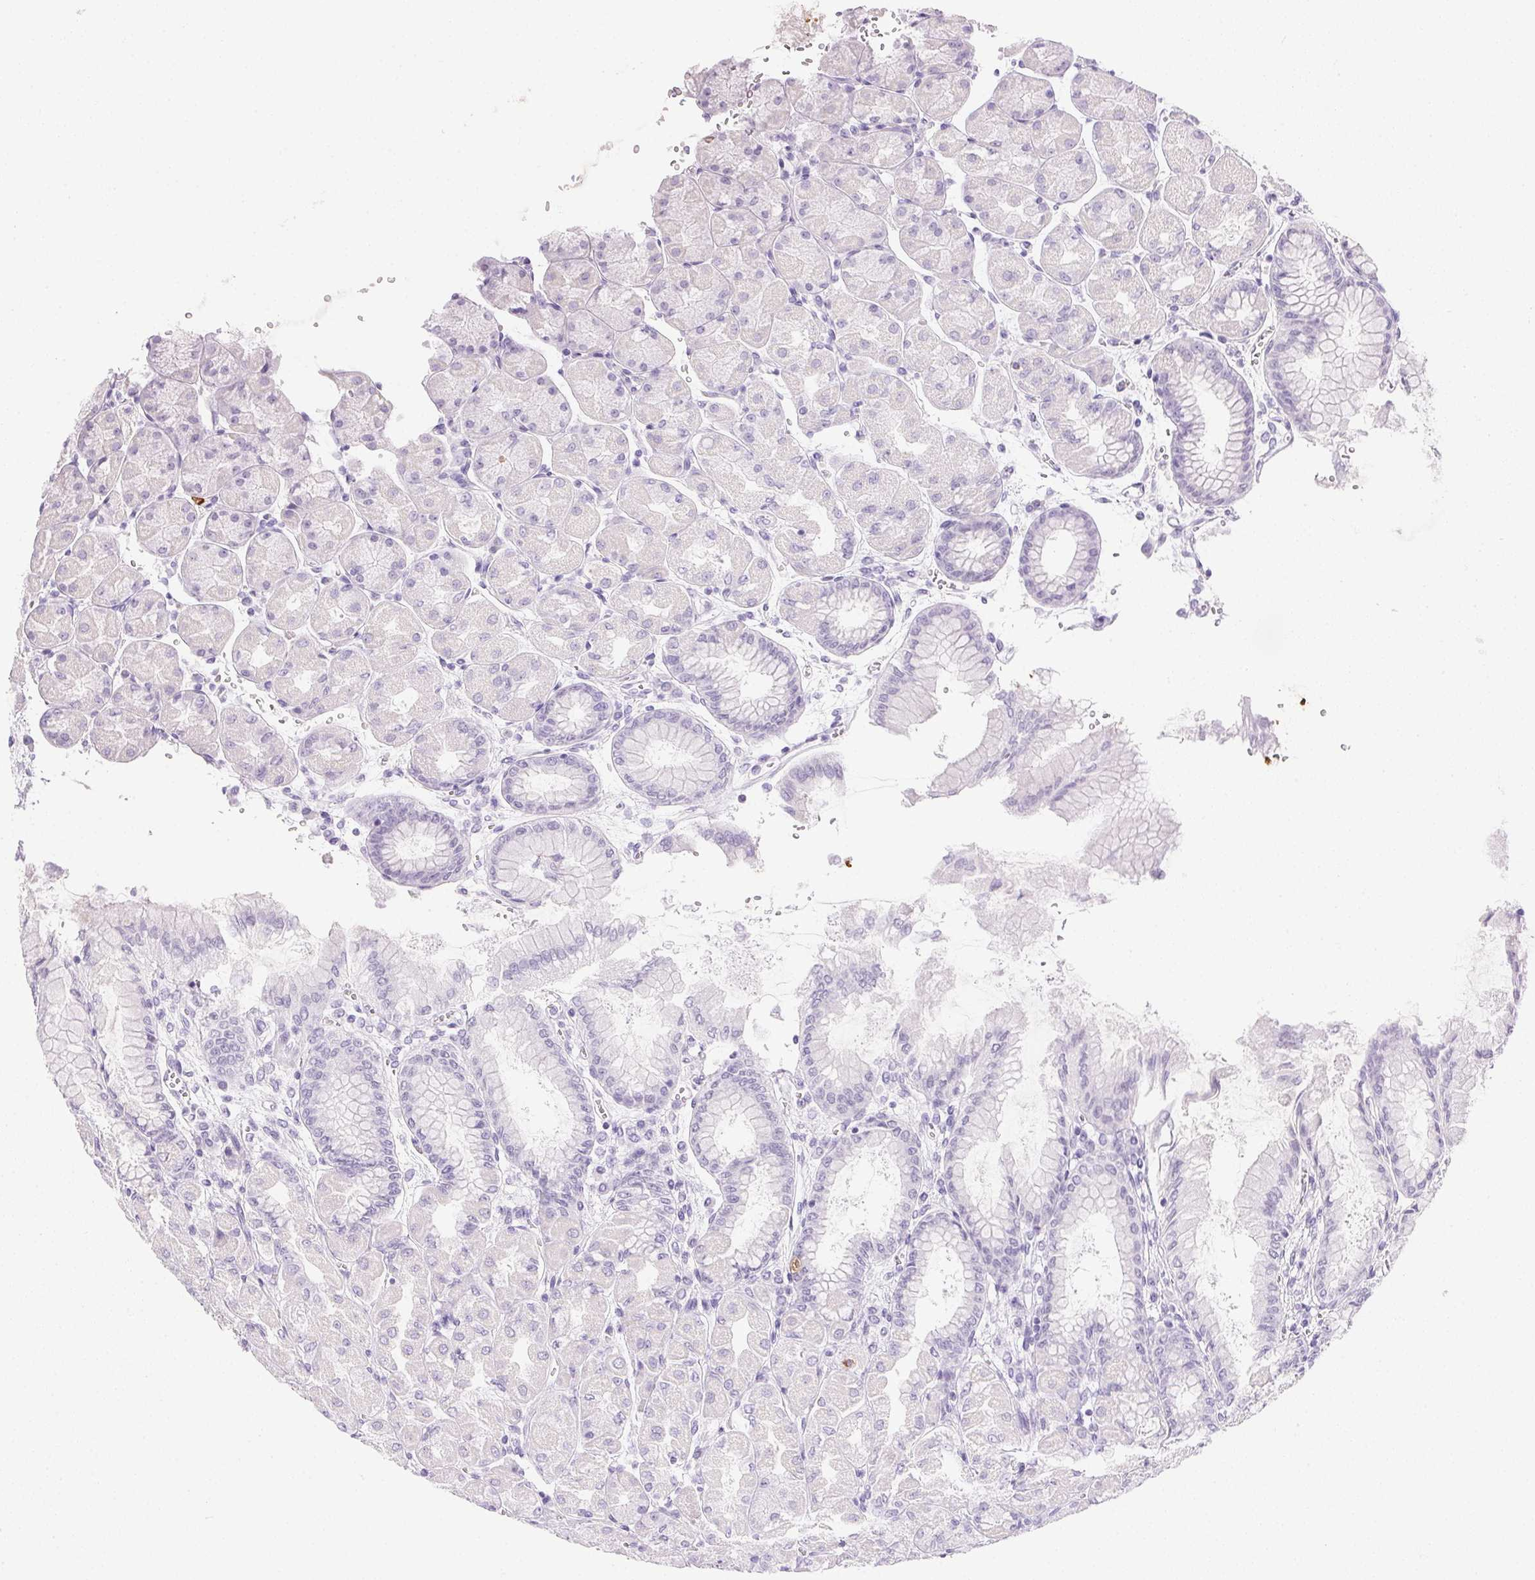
{"staining": {"intensity": "negative", "quantity": "none", "location": "none"}, "tissue": "stomach", "cell_type": "Glandular cells", "image_type": "normal", "snomed": [{"axis": "morphology", "description": "Normal tissue, NOS"}, {"axis": "topography", "description": "Stomach, upper"}], "caption": "This image is of normal stomach stained with immunohistochemistry to label a protein in brown with the nuclei are counter-stained blue. There is no positivity in glandular cells.", "gene": "CPB1", "patient": {"sex": "female", "age": 56}}